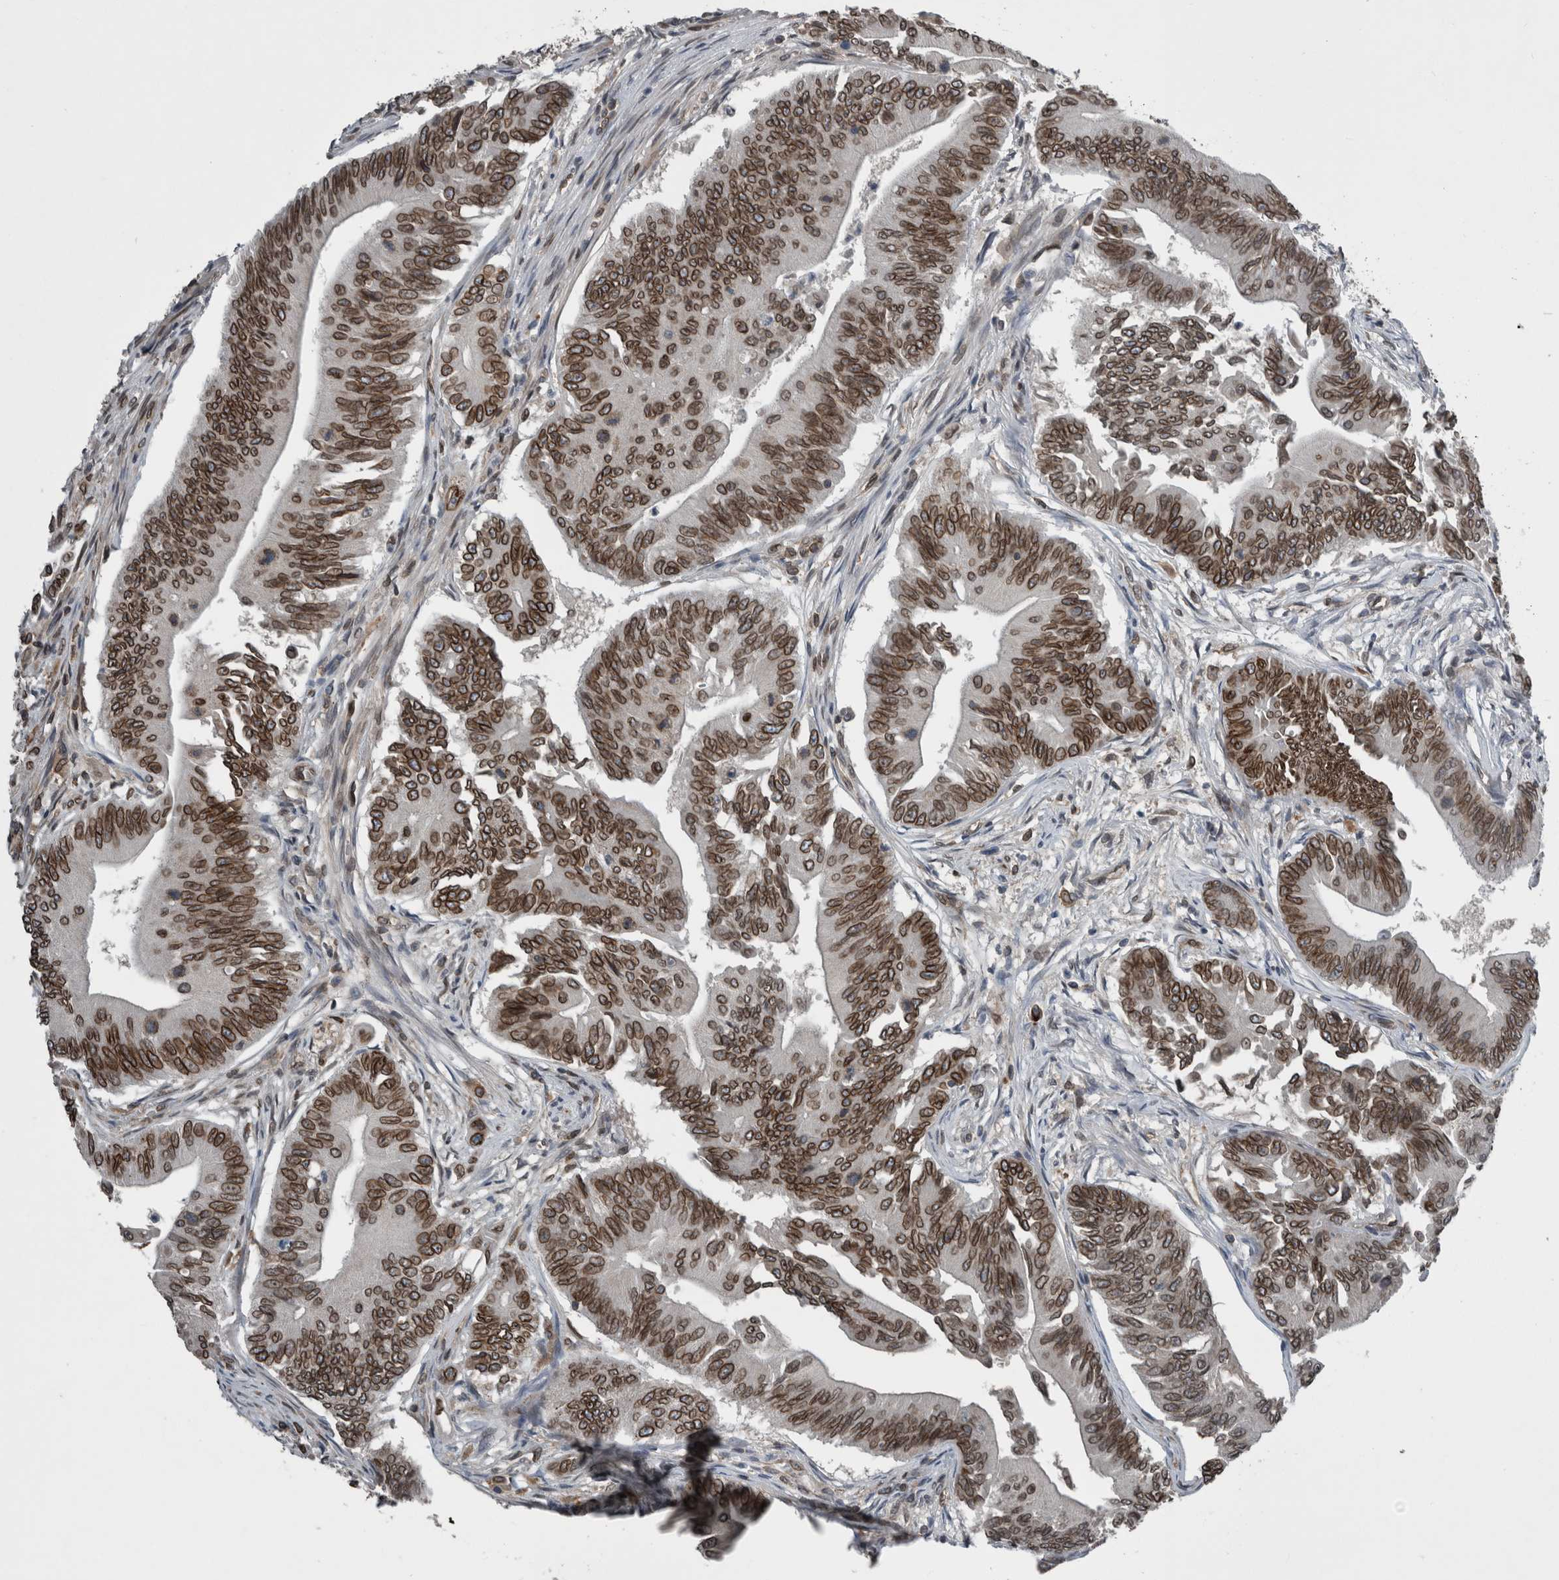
{"staining": {"intensity": "strong", "quantity": ">75%", "location": "cytoplasmic/membranous,nuclear"}, "tissue": "colorectal cancer", "cell_type": "Tumor cells", "image_type": "cancer", "snomed": [{"axis": "morphology", "description": "Adenoma, NOS"}, {"axis": "morphology", "description": "Adenocarcinoma, NOS"}, {"axis": "topography", "description": "Colon"}], "caption": "Tumor cells exhibit strong cytoplasmic/membranous and nuclear positivity in approximately >75% of cells in colorectal cancer. (Stains: DAB in brown, nuclei in blue, Microscopy: brightfield microscopy at high magnification).", "gene": "RANBP2", "patient": {"sex": "male", "age": 79}}